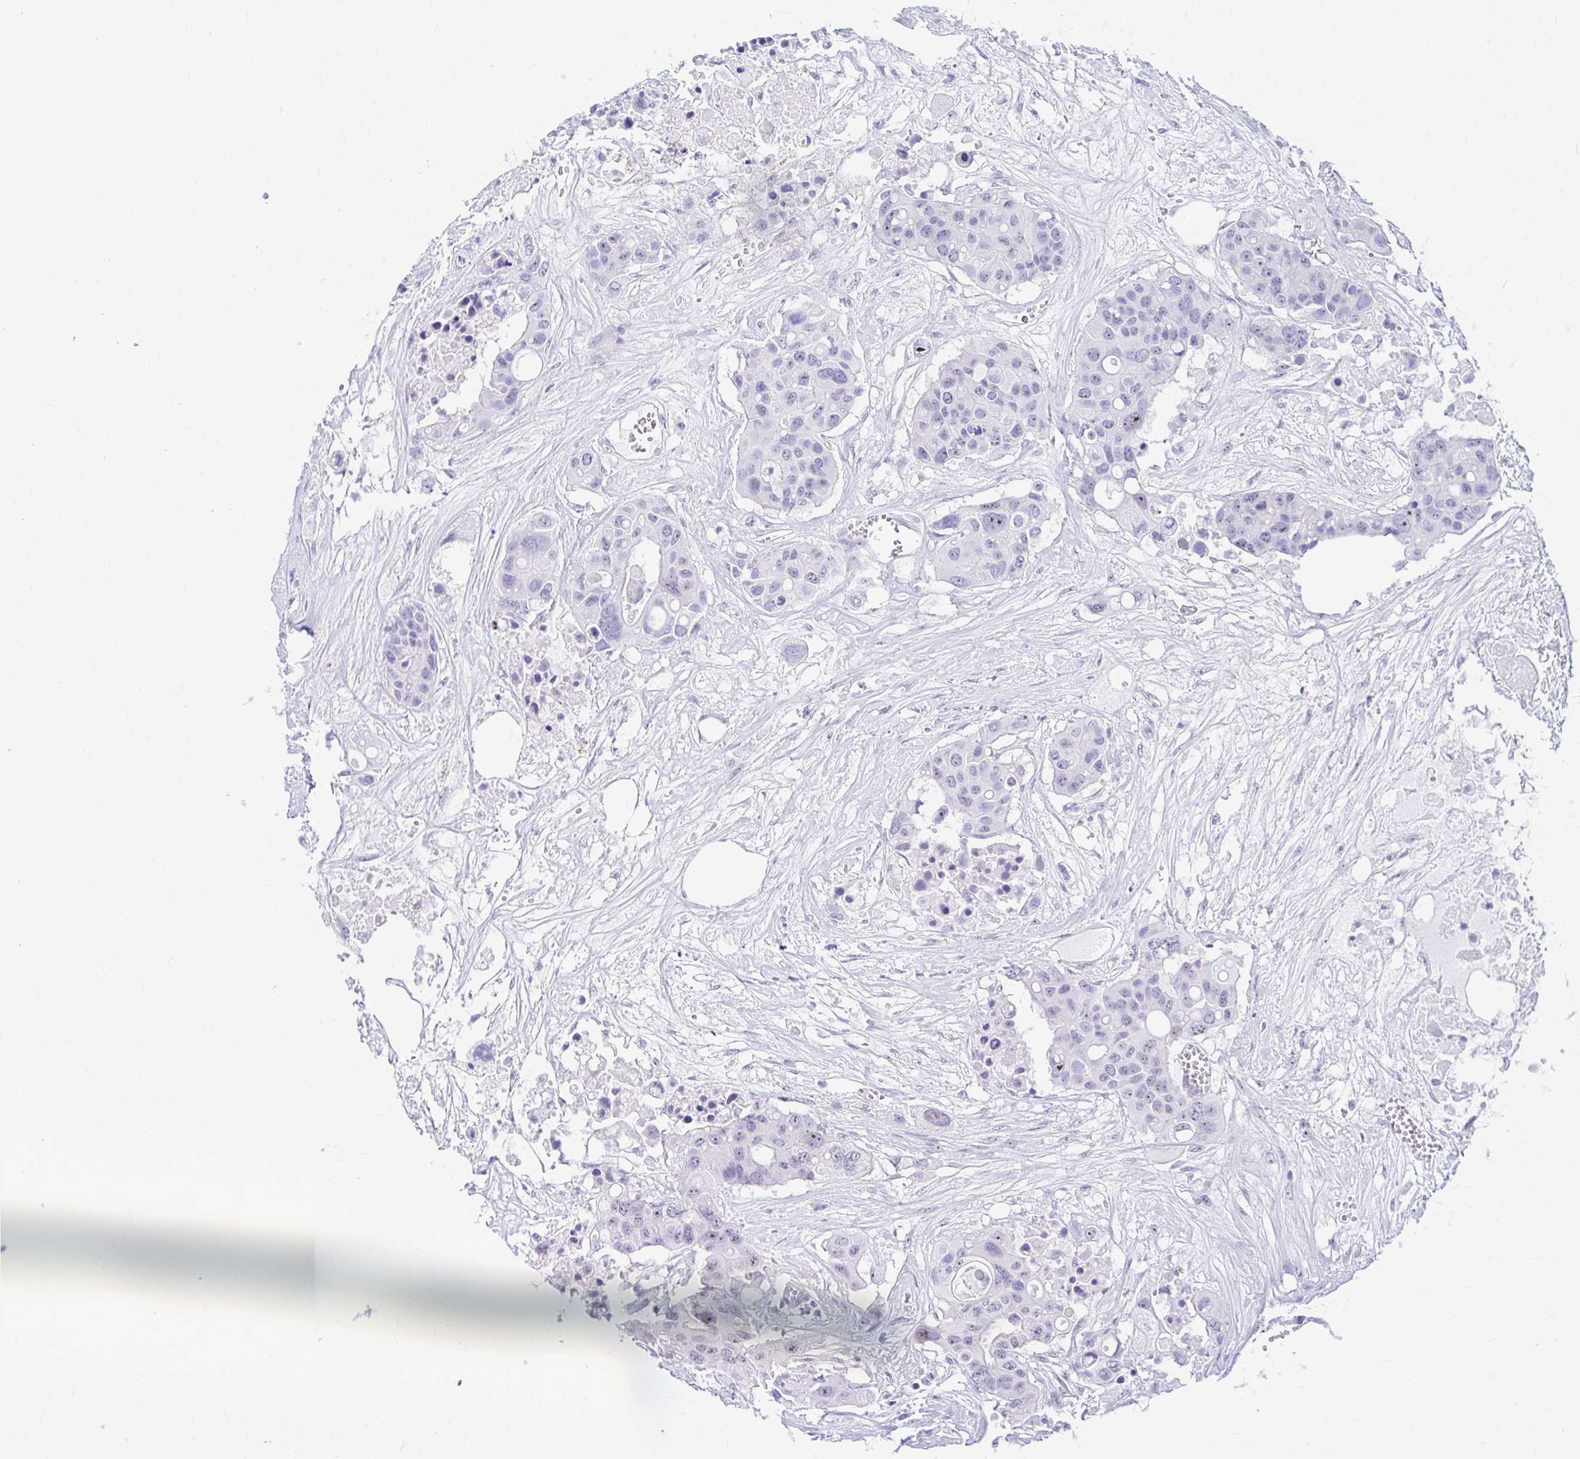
{"staining": {"intensity": "moderate", "quantity": "<25%", "location": "nuclear"}, "tissue": "colorectal cancer", "cell_type": "Tumor cells", "image_type": "cancer", "snomed": [{"axis": "morphology", "description": "Adenocarcinoma, NOS"}, {"axis": "topography", "description": "Colon"}], "caption": "Protein expression analysis of human colorectal cancer (adenocarcinoma) reveals moderate nuclear positivity in about <25% of tumor cells. The staining was performed using DAB (3,3'-diaminobenzidine), with brown indicating positive protein expression. Nuclei are stained blue with hematoxylin.", "gene": "FTSJ3", "patient": {"sex": "male", "age": 77}}